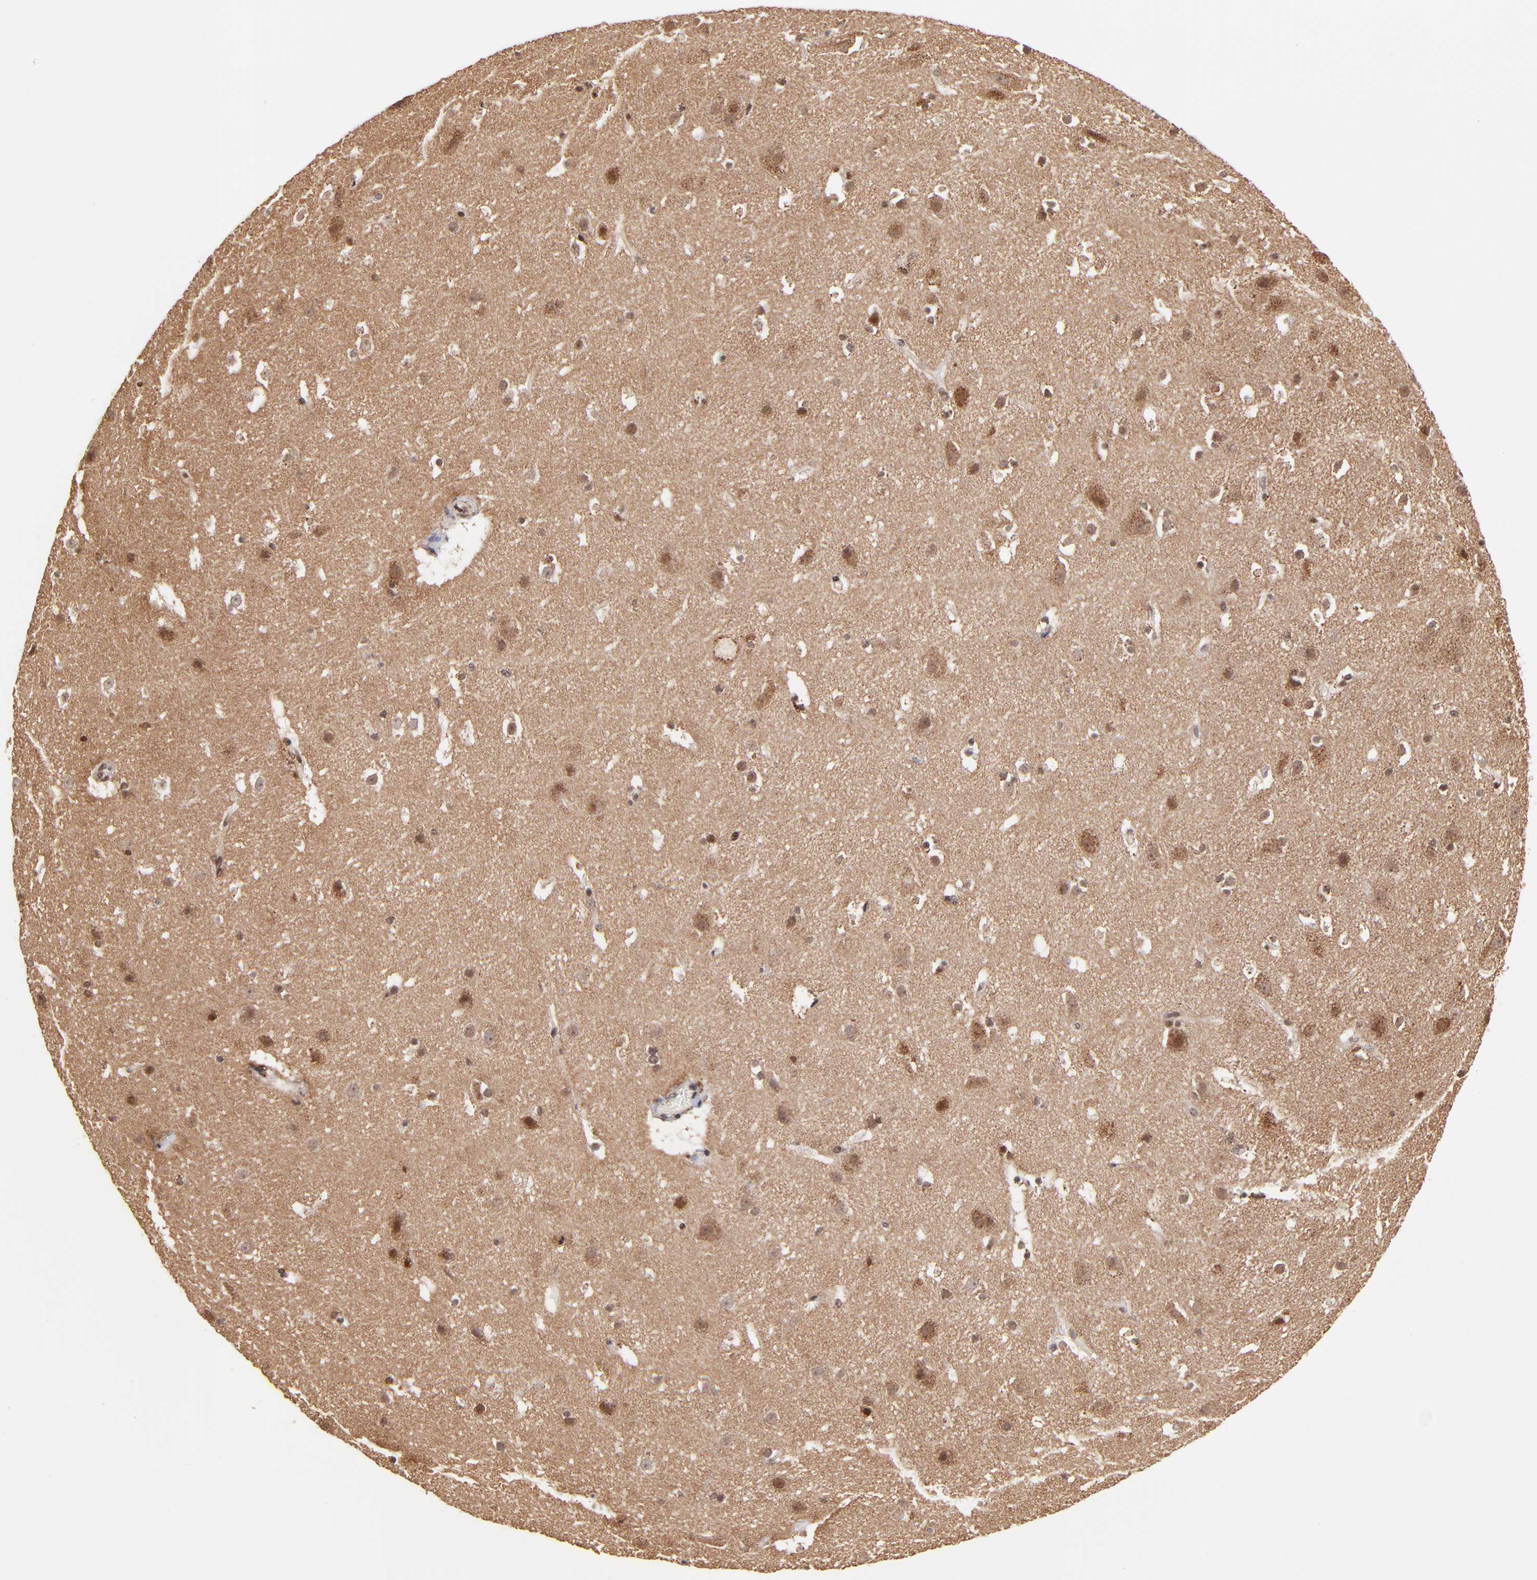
{"staining": {"intensity": "moderate", "quantity": ">75%", "location": "nuclear"}, "tissue": "cerebral cortex", "cell_type": "Endothelial cells", "image_type": "normal", "snomed": [{"axis": "morphology", "description": "Normal tissue, NOS"}, {"axis": "topography", "description": "Cerebral cortex"}], "caption": "IHC of benign human cerebral cortex reveals medium levels of moderate nuclear staining in approximately >75% of endothelial cells.", "gene": "MED15", "patient": {"sex": "male", "age": 45}}